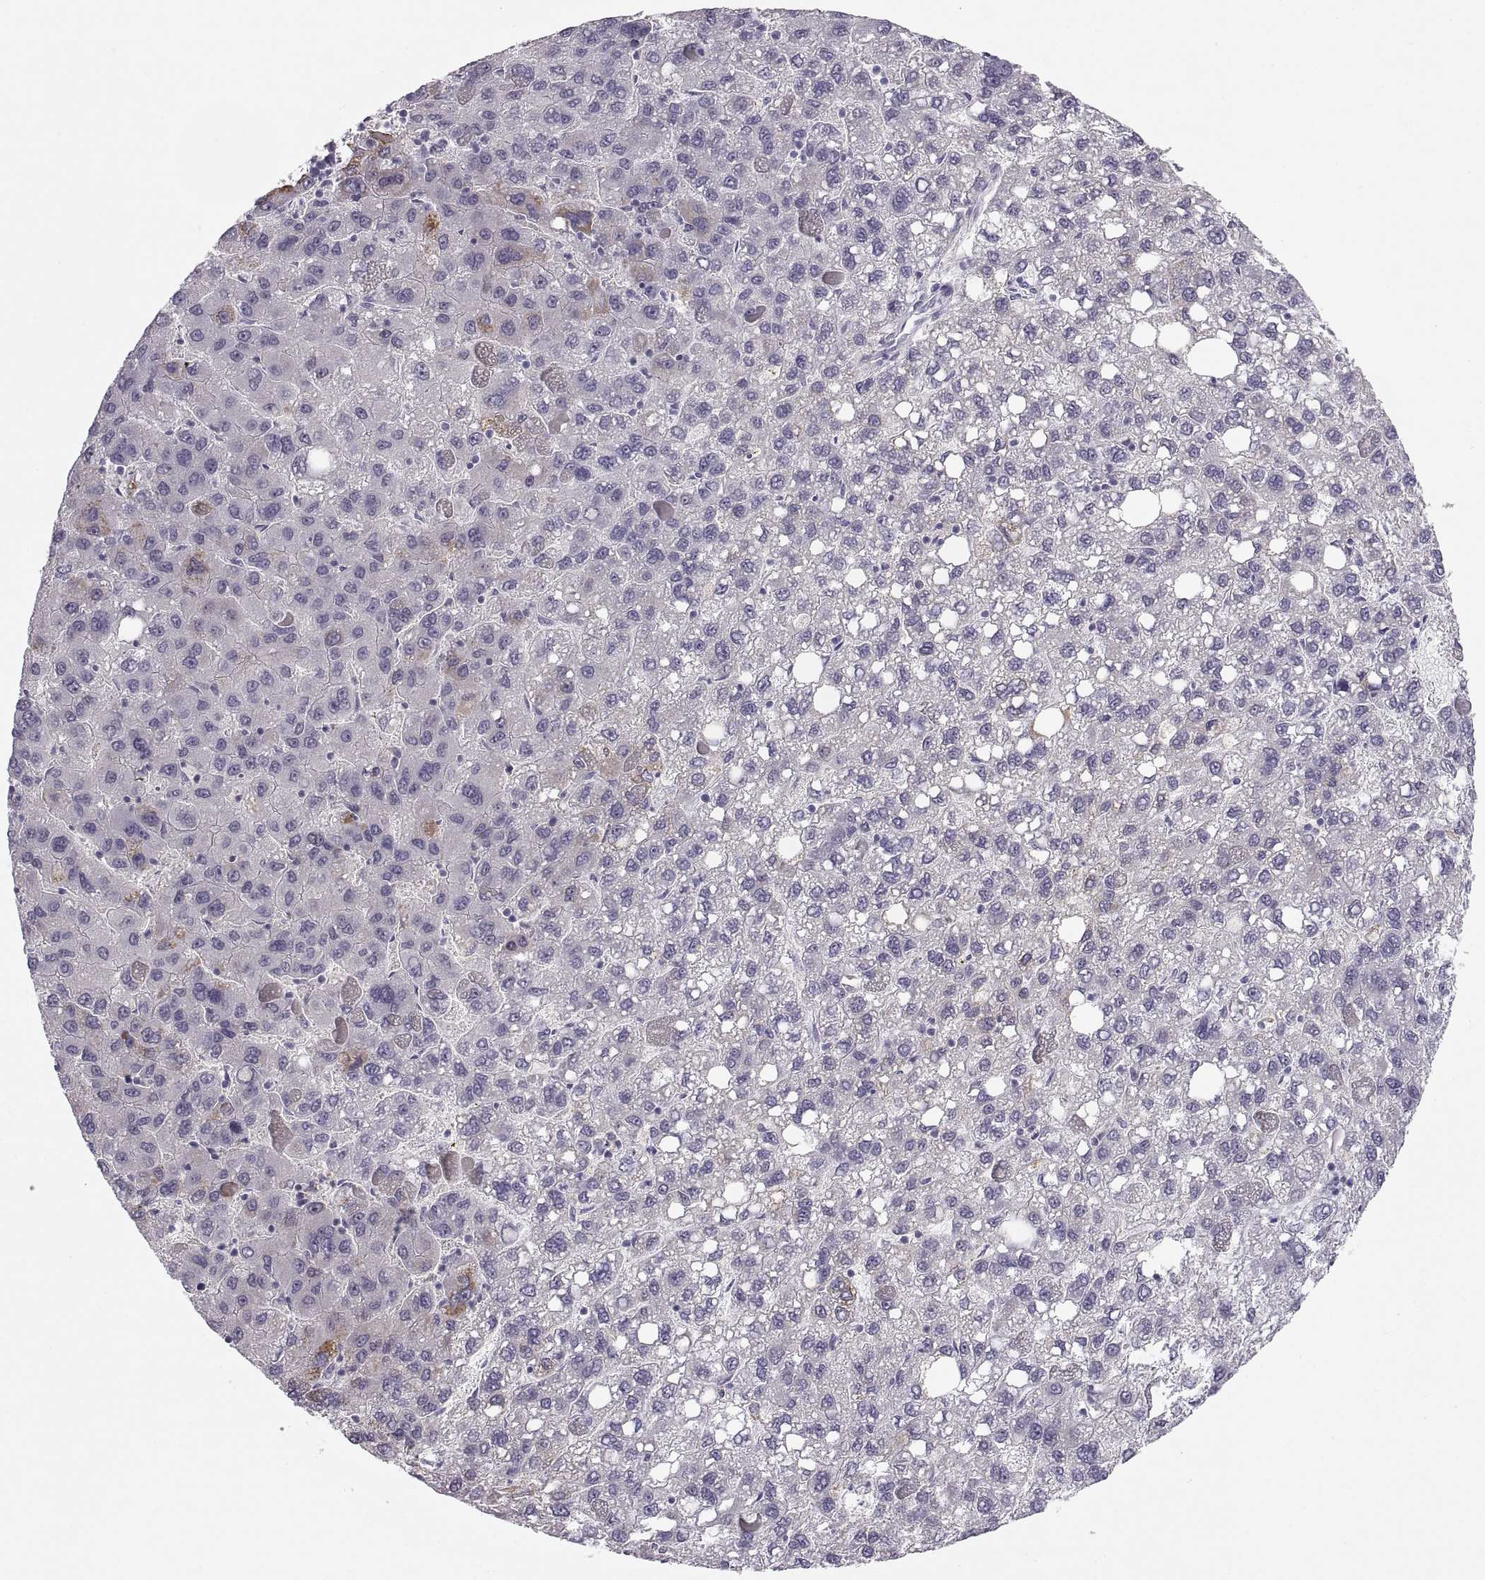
{"staining": {"intensity": "negative", "quantity": "none", "location": "none"}, "tissue": "liver cancer", "cell_type": "Tumor cells", "image_type": "cancer", "snomed": [{"axis": "morphology", "description": "Carcinoma, Hepatocellular, NOS"}, {"axis": "topography", "description": "Liver"}], "caption": "DAB immunohistochemical staining of human liver hepatocellular carcinoma shows no significant staining in tumor cells. The staining is performed using DAB (3,3'-diaminobenzidine) brown chromogen with nuclei counter-stained in using hematoxylin.", "gene": "COL9A3", "patient": {"sex": "female", "age": 82}}